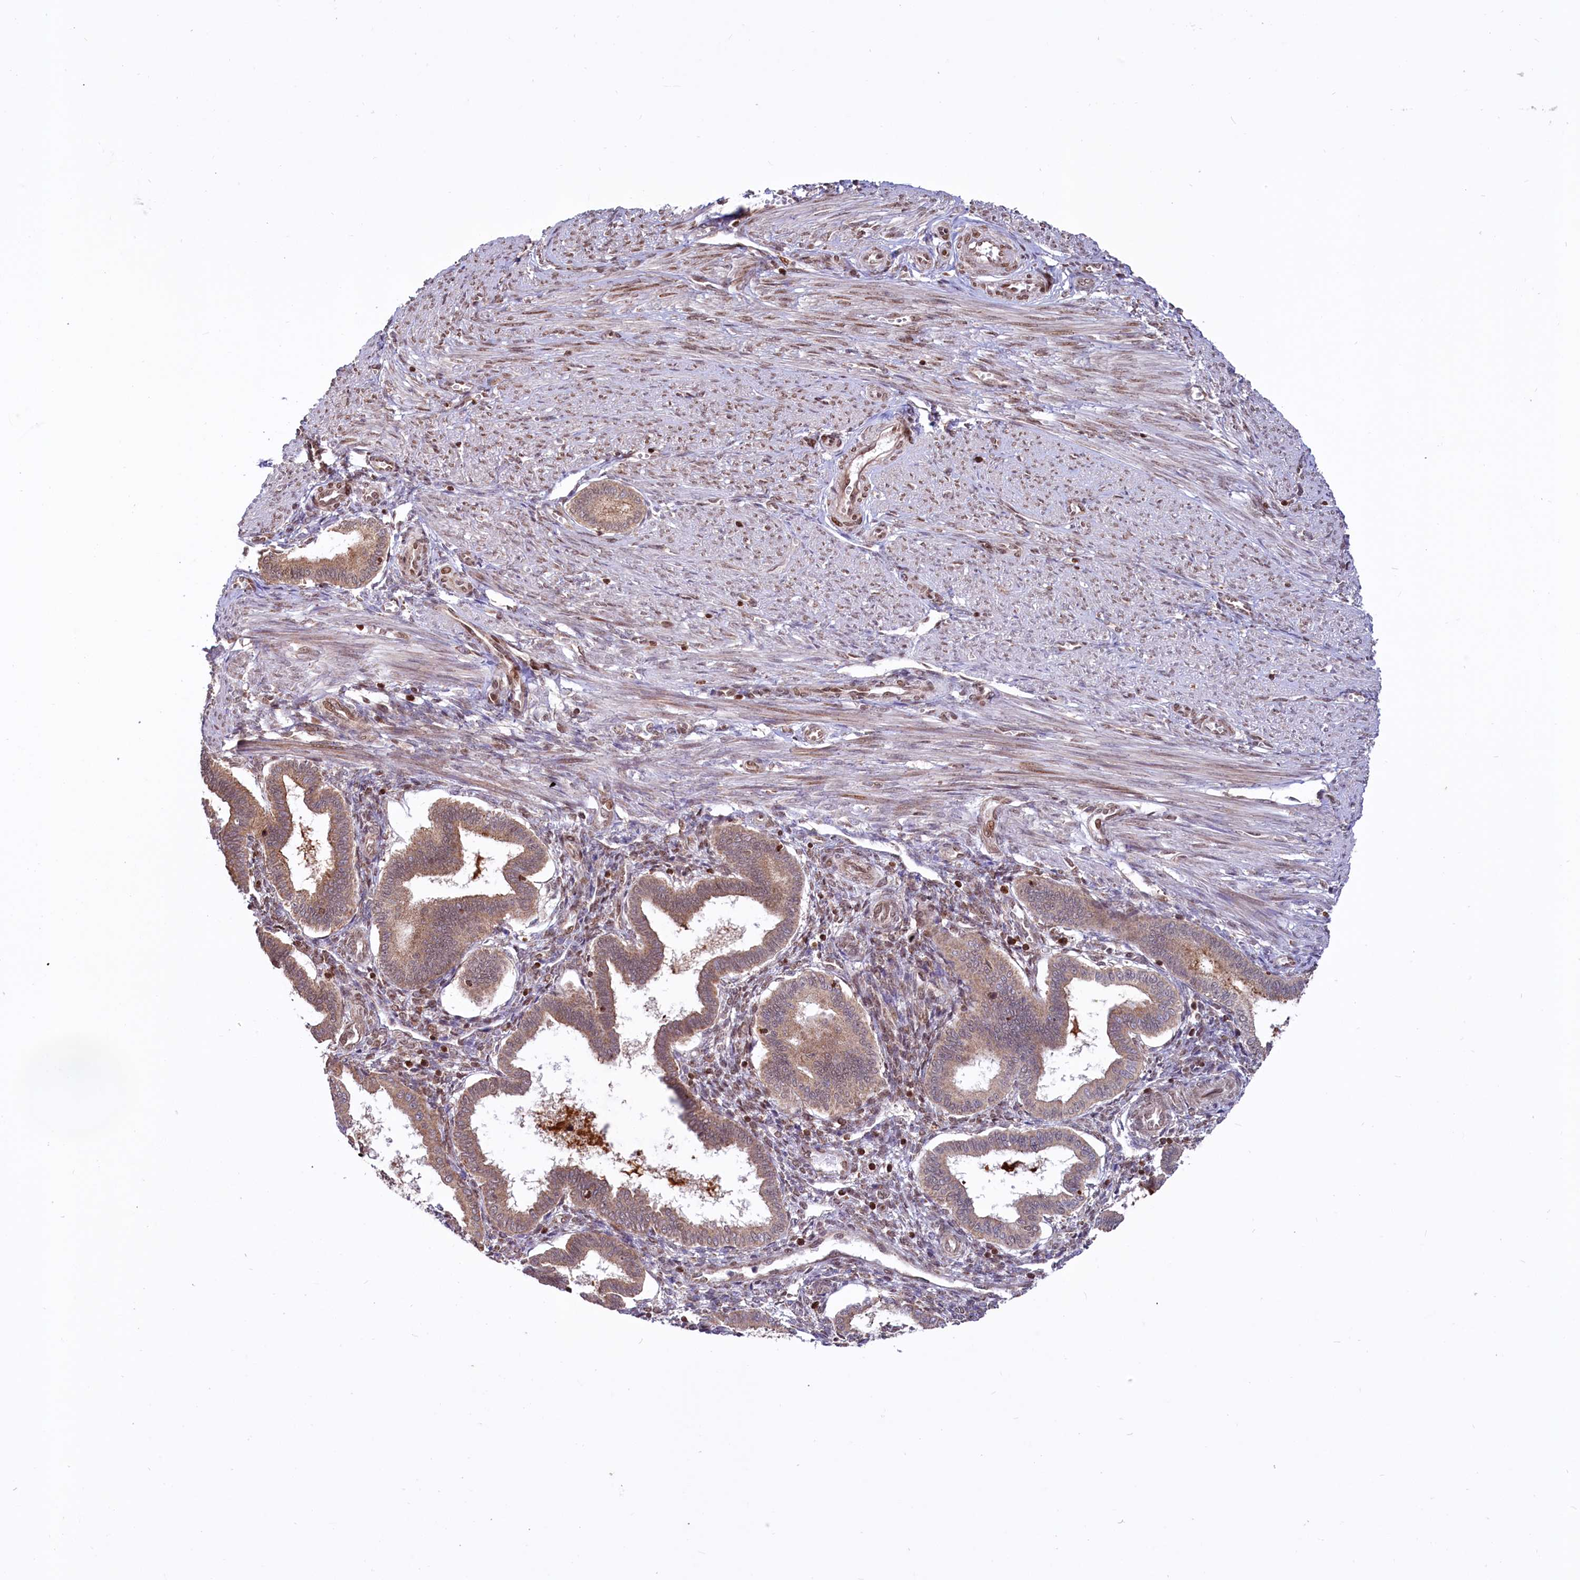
{"staining": {"intensity": "weak", "quantity": "25%-75%", "location": "cytoplasmic/membranous,nuclear"}, "tissue": "endometrium", "cell_type": "Cells in endometrial stroma", "image_type": "normal", "snomed": [{"axis": "morphology", "description": "Normal tissue, NOS"}, {"axis": "topography", "description": "Endometrium"}], "caption": "Protein expression analysis of normal endometrium exhibits weak cytoplasmic/membranous,nuclear expression in approximately 25%-75% of cells in endometrial stroma. Immunohistochemistry (ihc) stains the protein of interest in brown and the nuclei are stained blue.", "gene": "PHC3", "patient": {"sex": "female", "age": 25}}